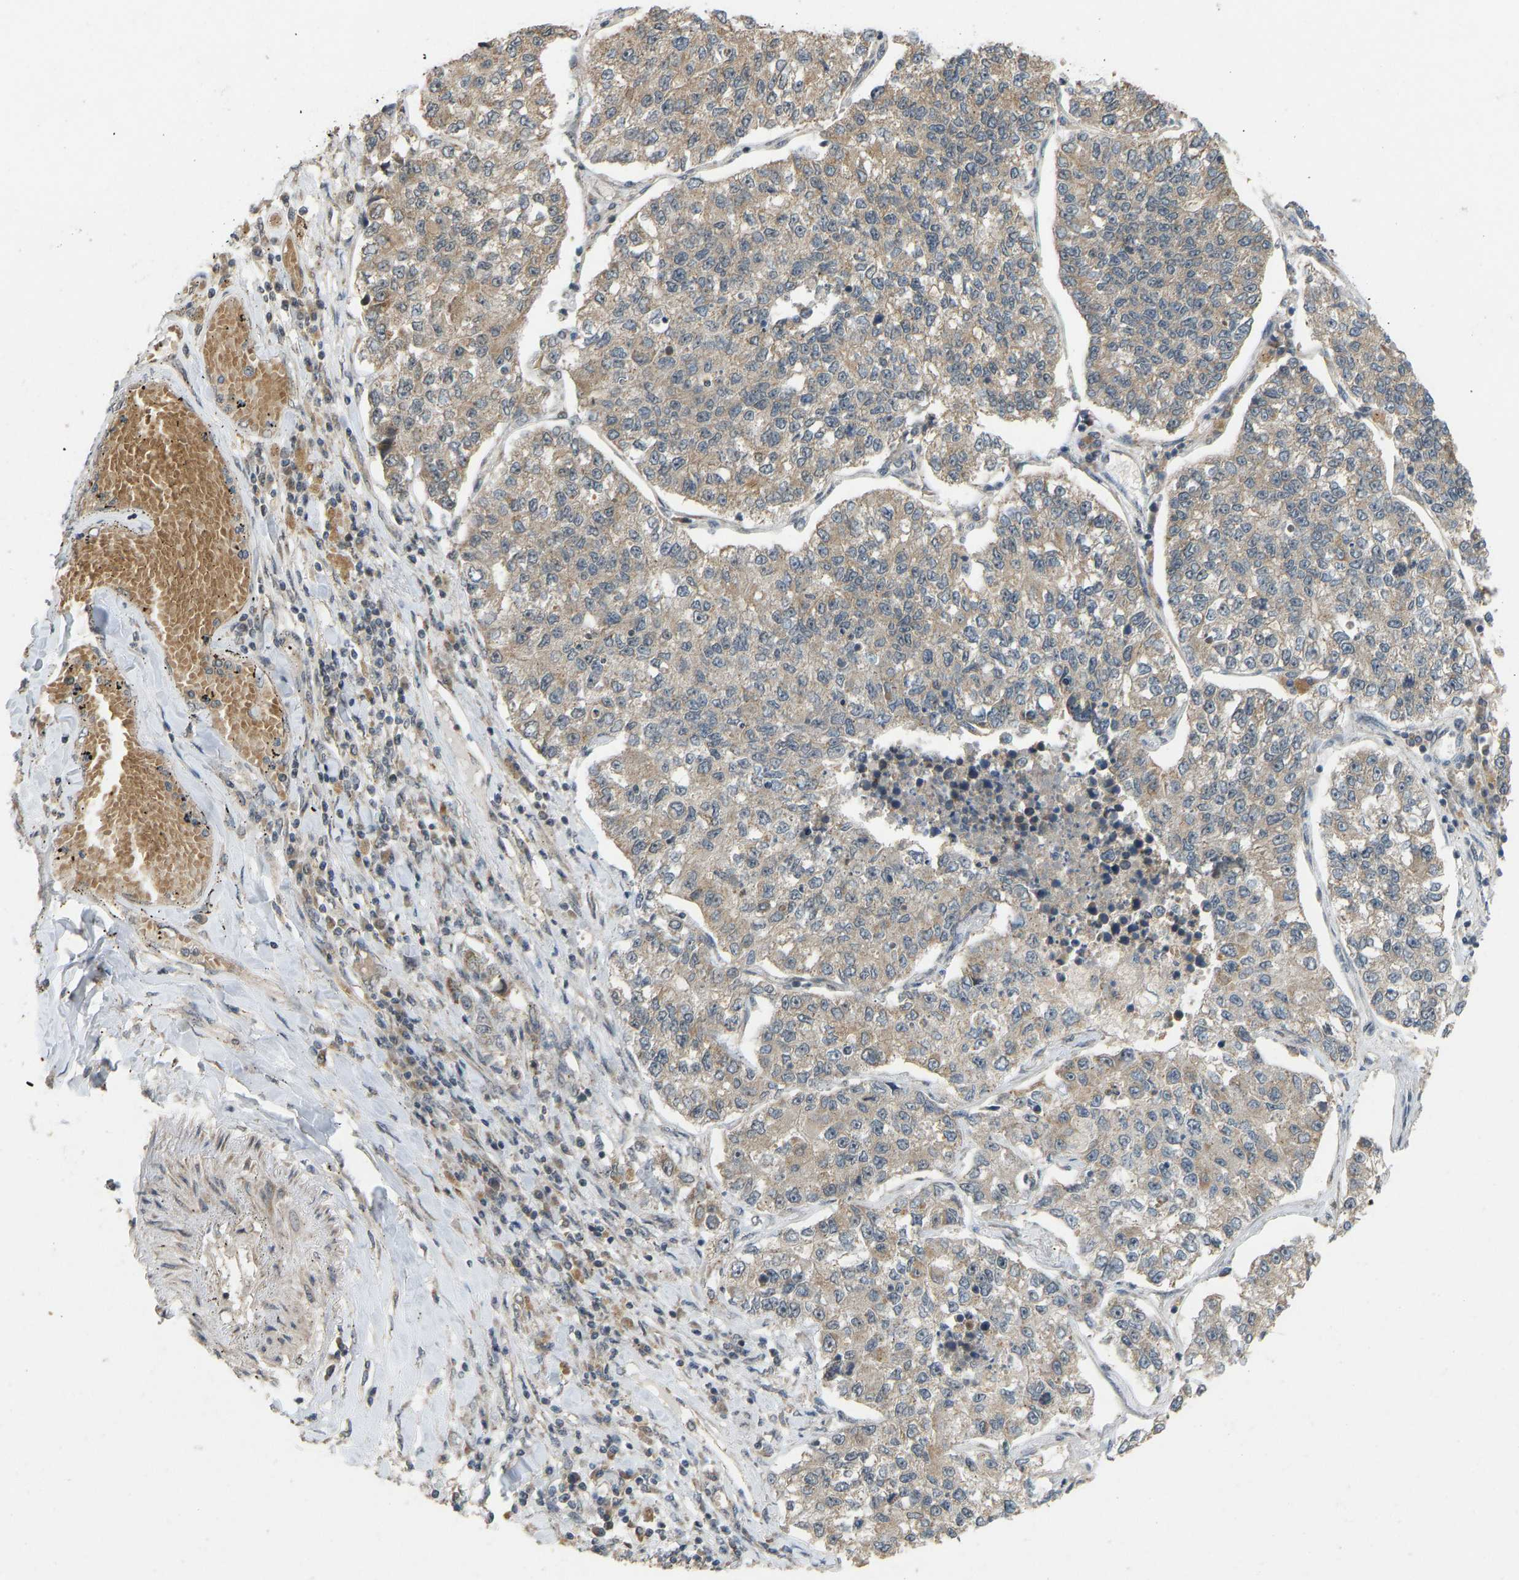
{"staining": {"intensity": "weak", "quantity": ">75%", "location": "cytoplasmic/membranous"}, "tissue": "lung cancer", "cell_type": "Tumor cells", "image_type": "cancer", "snomed": [{"axis": "morphology", "description": "Adenocarcinoma, NOS"}, {"axis": "topography", "description": "Lung"}], "caption": "IHC of lung adenocarcinoma exhibits low levels of weak cytoplasmic/membranous positivity in about >75% of tumor cells.", "gene": "ACADS", "patient": {"sex": "male", "age": 49}}